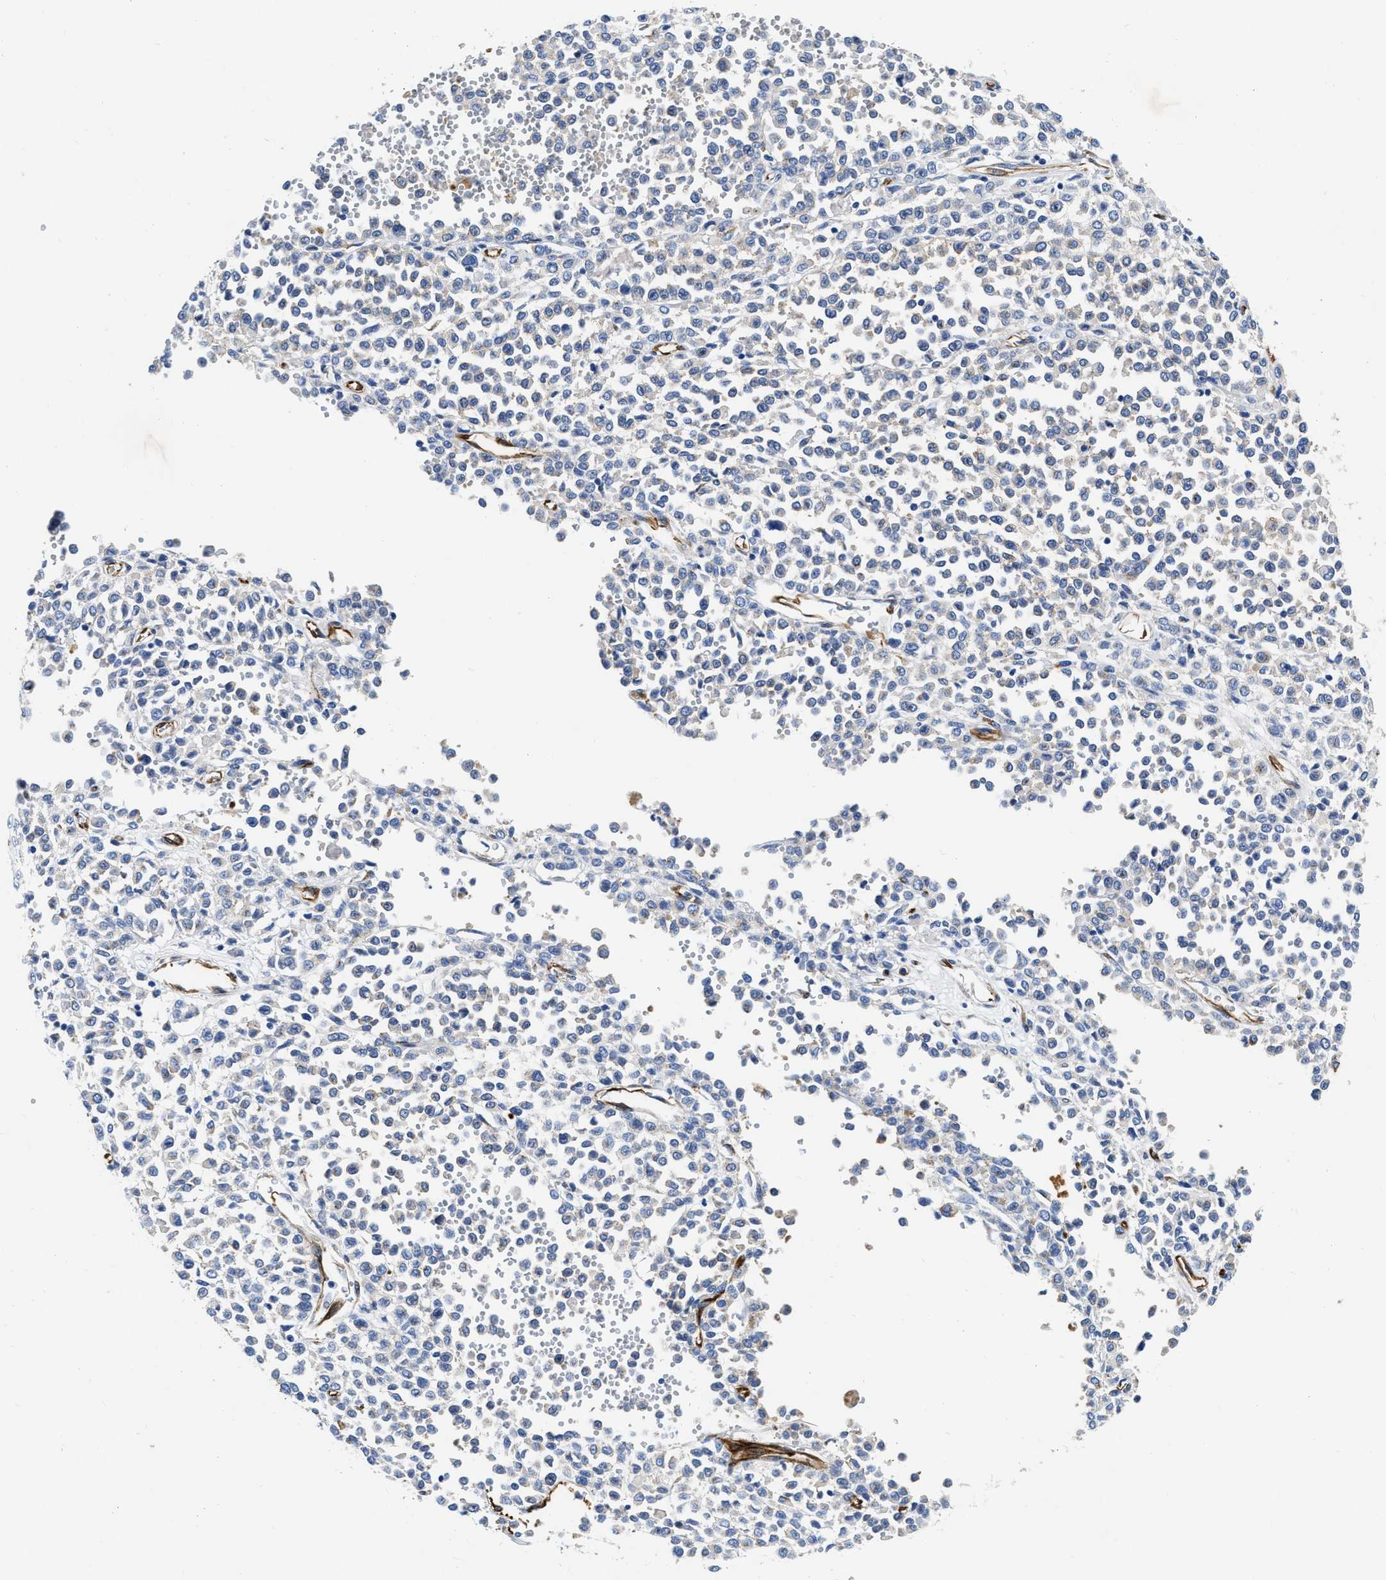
{"staining": {"intensity": "negative", "quantity": "none", "location": "none"}, "tissue": "melanoma", "cell_type": "Tumor cells", "image_type": "cancer", "snomed": [{"axis": "morphology", "description": "Malignant melanoma, Metastatic site"}, {"axis": "topography", "description": "Pancreas"}], "caption": "An immunohistochemistry photomicrograph of melanoma is shown. There is no staining in tumor cells of melanoma.", "gene": "TVP23B", "patient": {"sex": "female", "age": 30}}